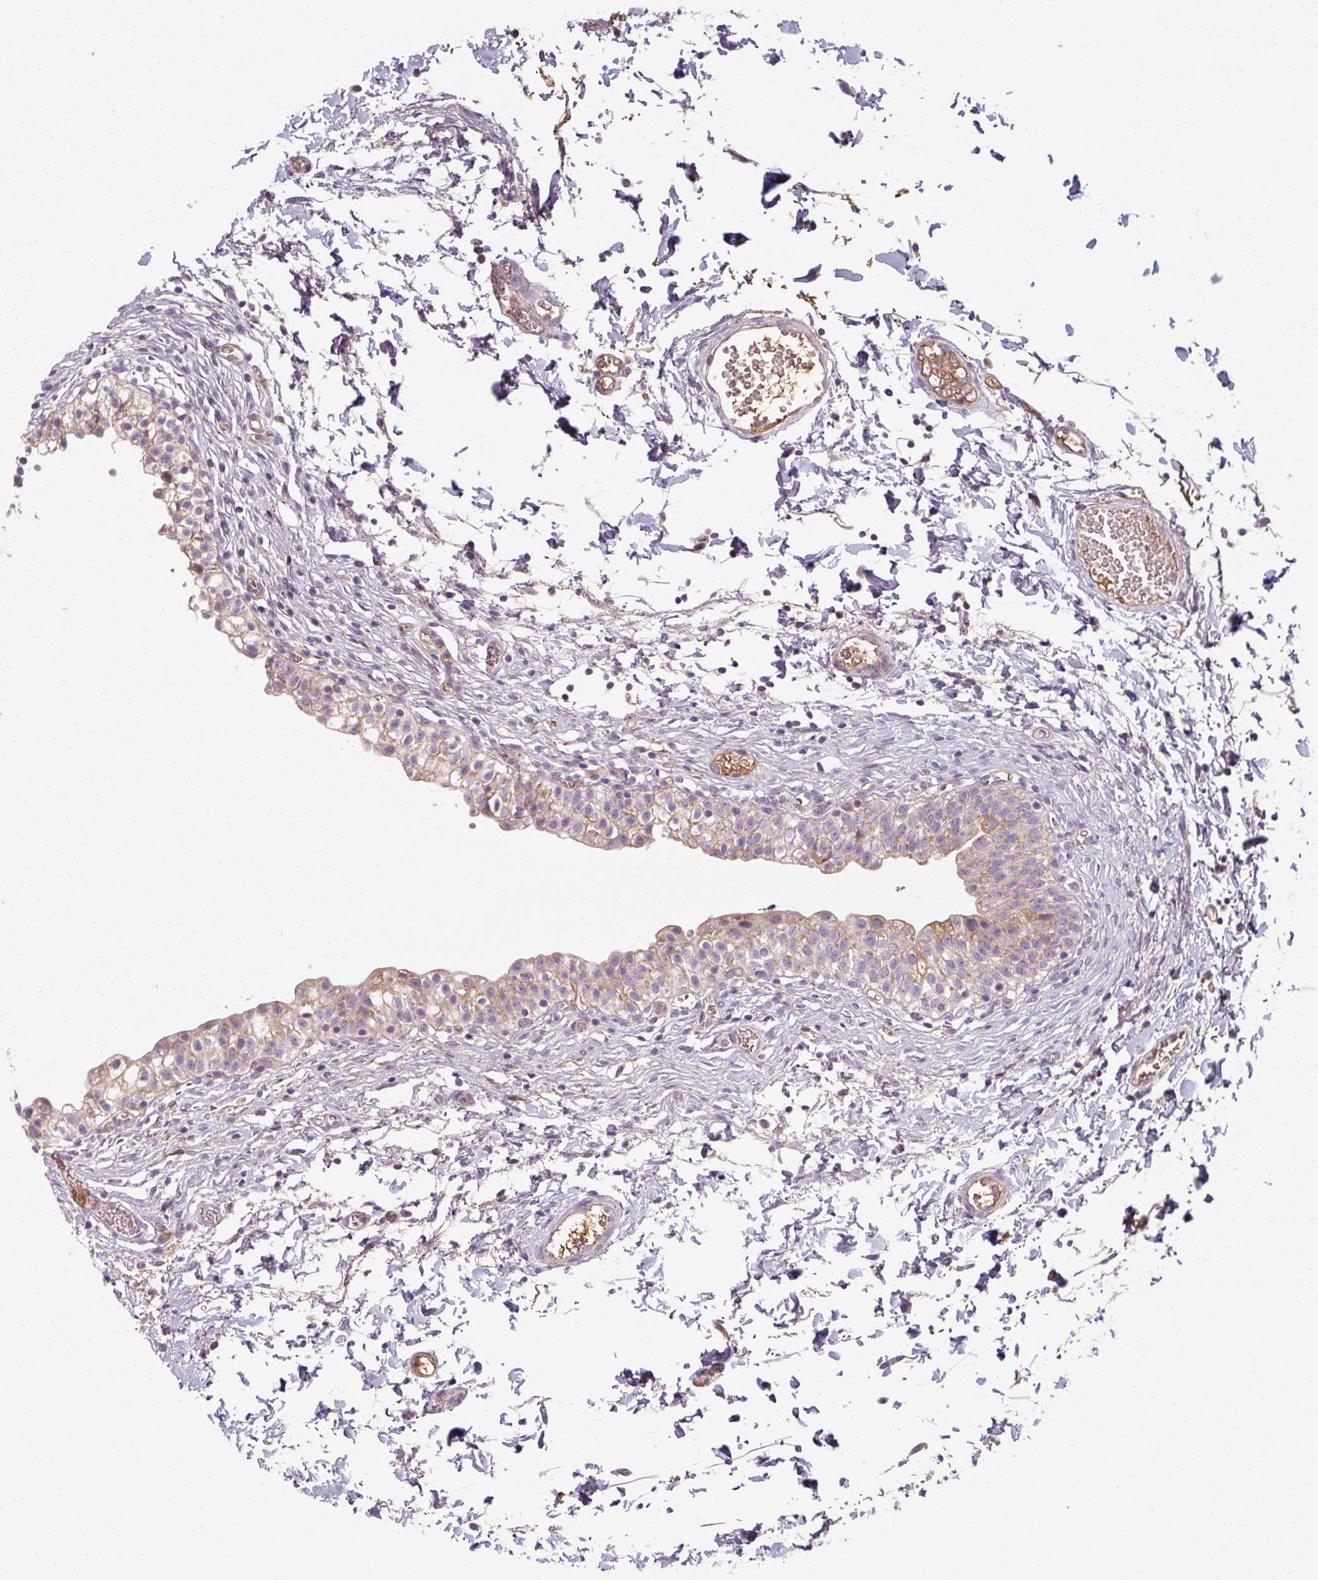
{"staining": {"intensity": "moderate", "quantity": "25%-75%", "location": "cytoplasmic/membranous"}, "tissue": "urinary bladder", "cell_type": "Urothelial cells", "image_type": "normal", "snomed": [{"axis": "morphology", "description": "Normal tissue, NOS"}, {"axis": "topography", "description": "Urinary bladder"}, {"axis": "topography", "description": "Peripheral nerve tissue"}], "caption": "Urinary bladder was stained to show a protein in brown. There is medium levels of moderate cytoplasmic/membranous positivity in about 25%-75% of urothelial cells. (DAB (3,3'-diaminobenzidine) IHC with brightfield microscopy, high magnification).", "gene": "TSEN54", "patient": {"sex": "male", "age": 55}}